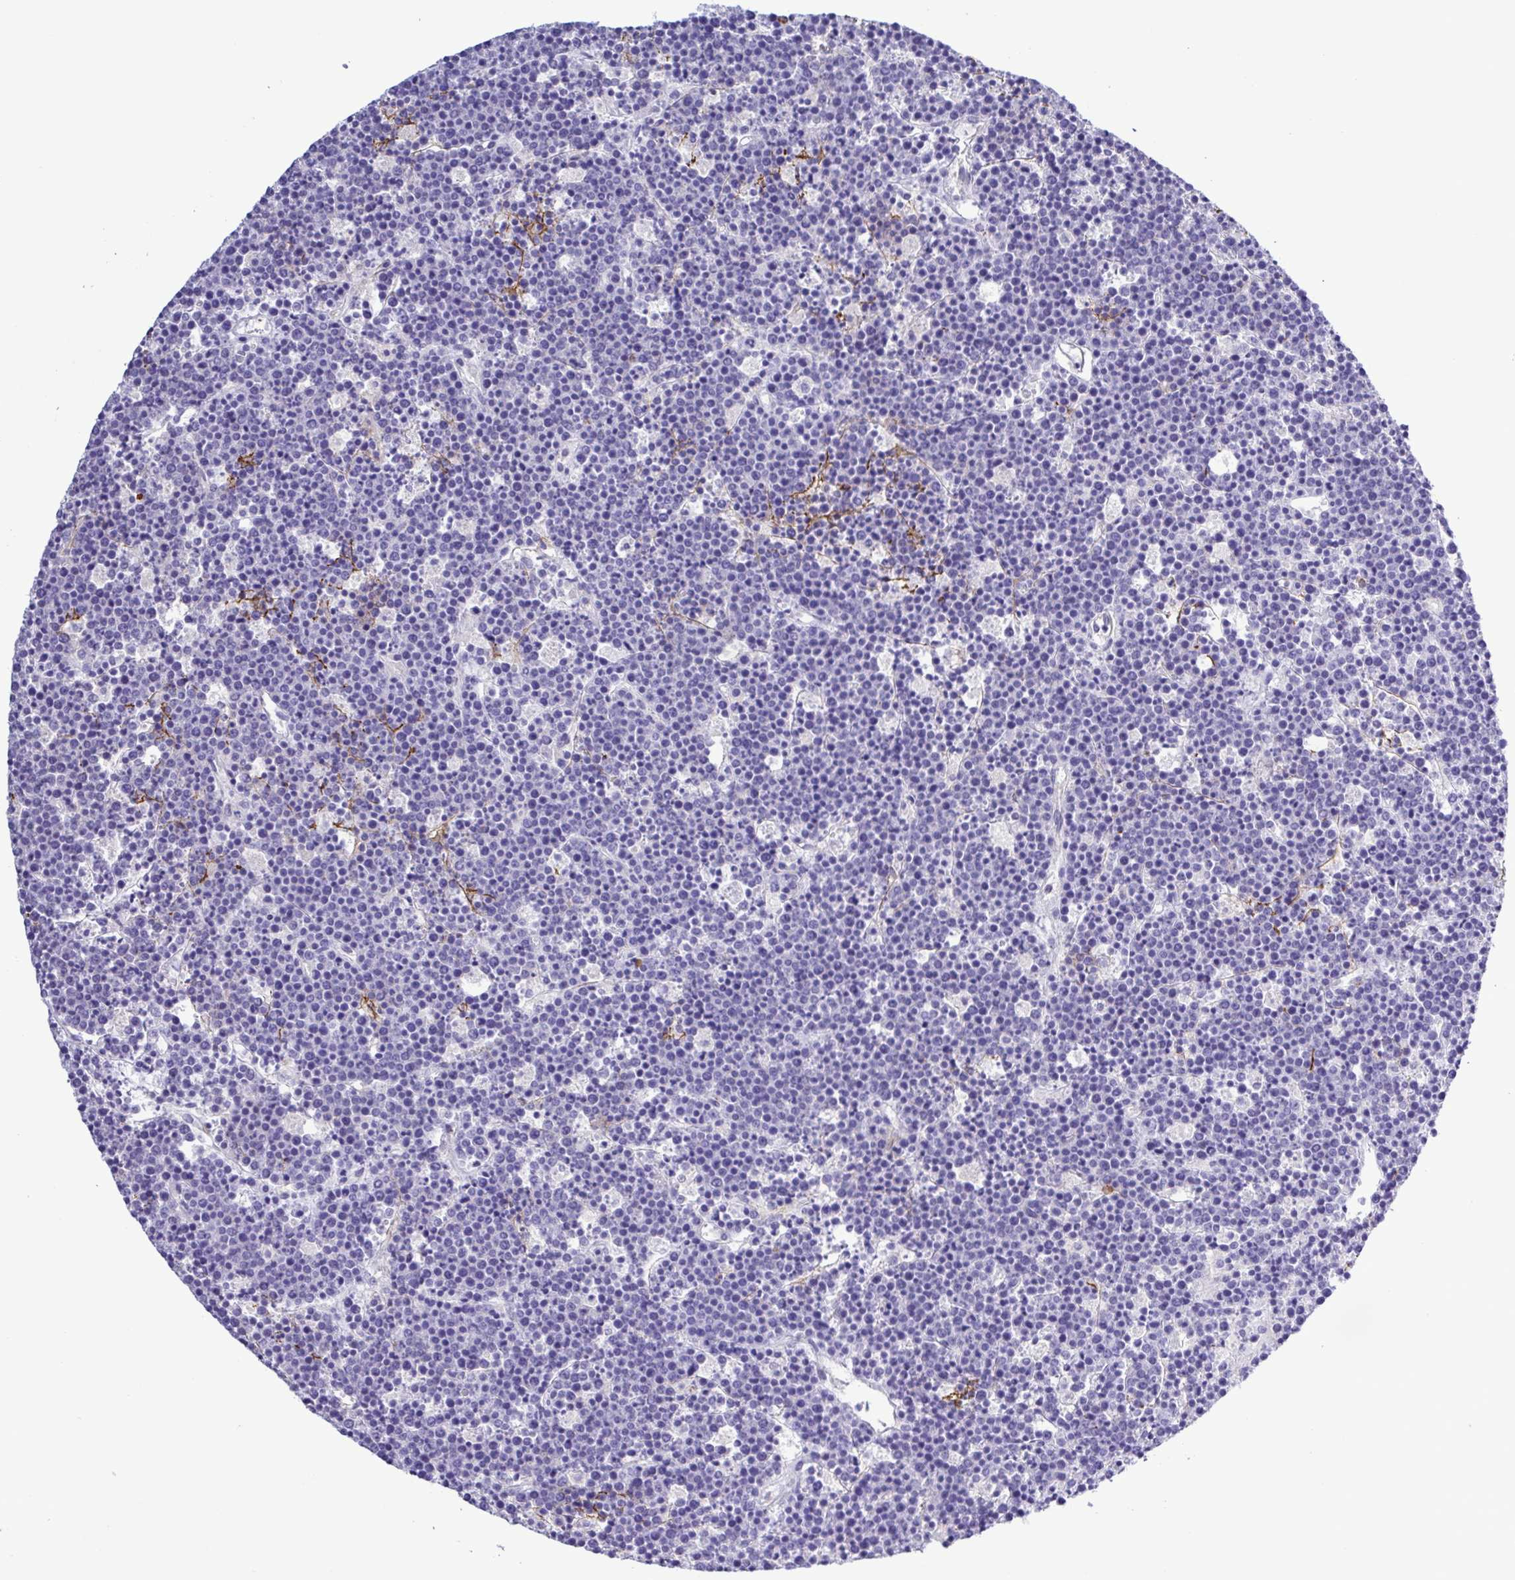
{"staining": {"intensity": "negative", "quantity": "none", "location": "none"}, "tissue": "lymphoma", "cell_type": "Tumor cells", "image_type": "cancer", "snomed": [{"axis": "morphology", "description": "Malignant lymphoma, non-Hodgkin's type, High grade"}, {"axis": "topography", "description": "Ovary"}], "caption": "Immunohistochemistry (IHC) photomicrograph of neoplastic tissue: human high-grade malignant lymphoma, non-Hodgkin's type stained with DAB (3,3'-diaminobenzidine) exhibits no significant protein staining in tumor cells.", "gene": "GABBR2", "patient": {"sex": "female", "age": 56}}